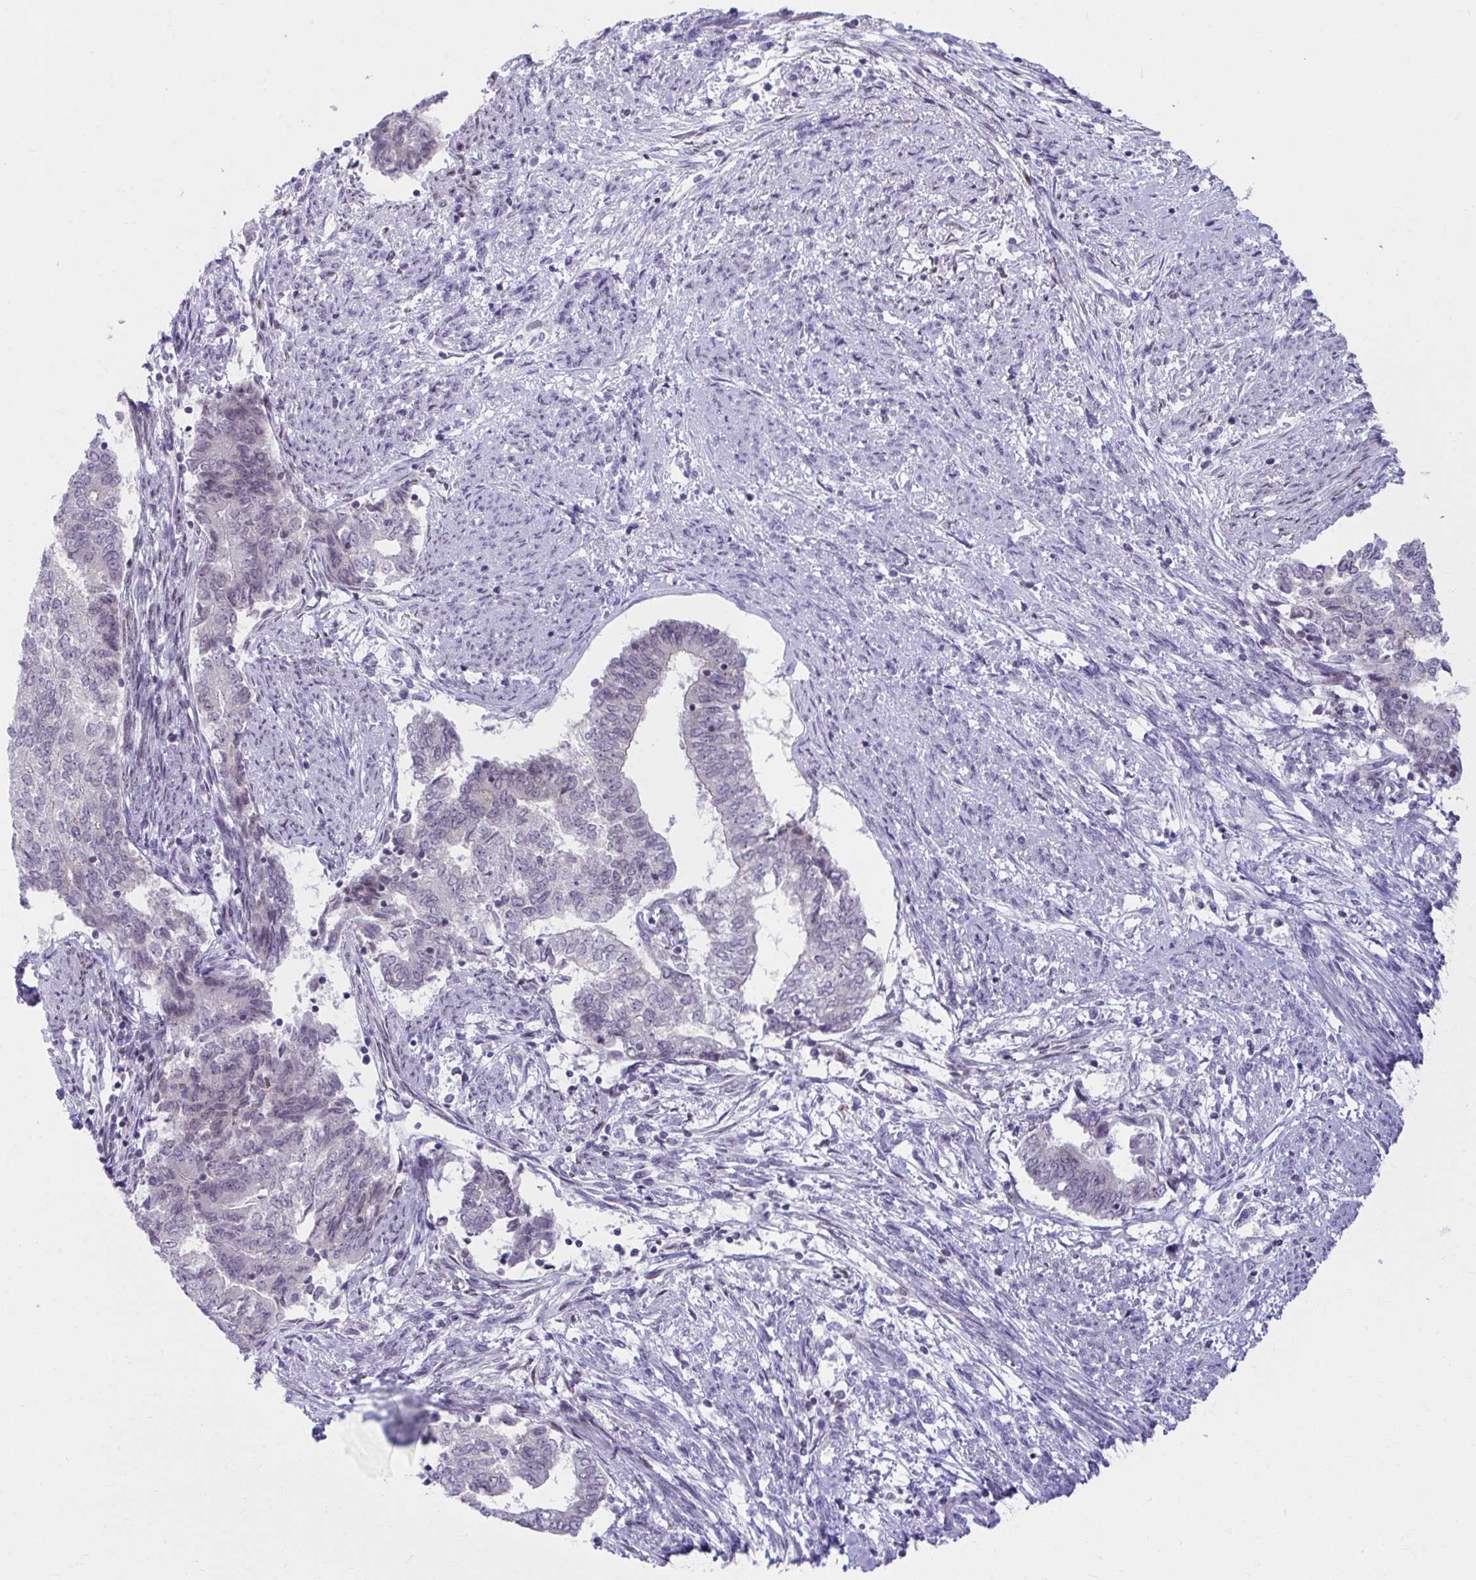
{"staining": {"intensity": "negative", "quantity": "none", "location": "none"}, "tissue": "endometrial cancer", "cell_type": "Tumor cells", "image_type": "cancer", "snomed": [{"axis": "morphology", "description": "Adenocarcinoma, NOS"}, {"axis": "topography", "description": "Endometrium"}], "caption": "An image of human endometrial adenocarcinoma is negative for staining in tumor cells.", "gene": "OR7A5", "patient": {"sex": "female", "age": 65}}